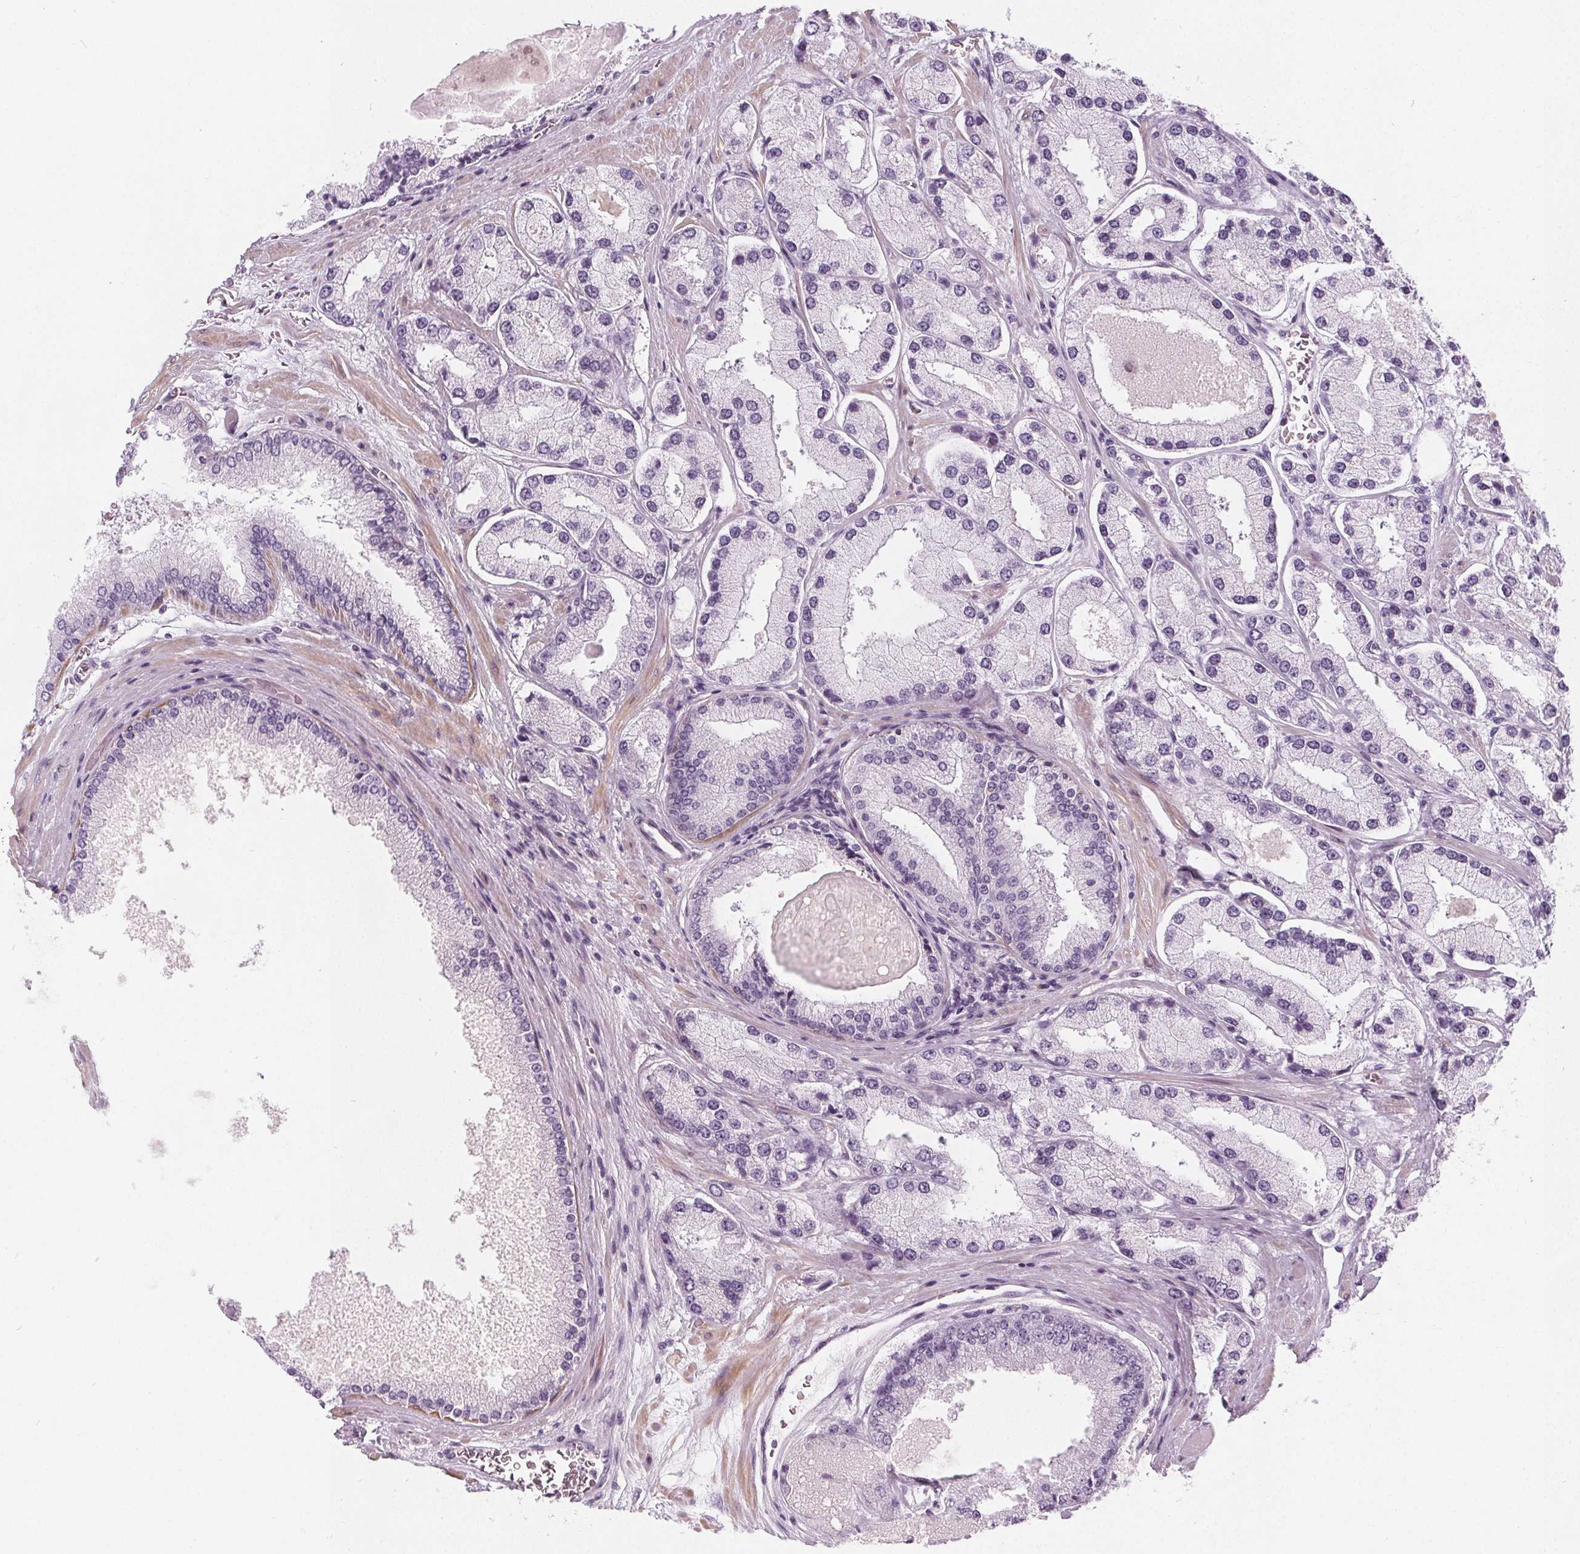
{"staining": {"intensity": "negative", "quantity": "none", "location": "none"}, "tissue": "prostate cancer", "cell_type": "Tumor cells", "image_type": "cancer", "snomed": [{"axis": "morphology", "description": "Adenocarcinoma, High grade"}, {"axis": "topography", "description": "Prostate"}], "caption": "Tumor cells are negative for brown protein staining in adenocarcinoma (high-grade) (prostate).", "gene": "SLC5A12", "patient": {"sex": "male", "age": 67}}